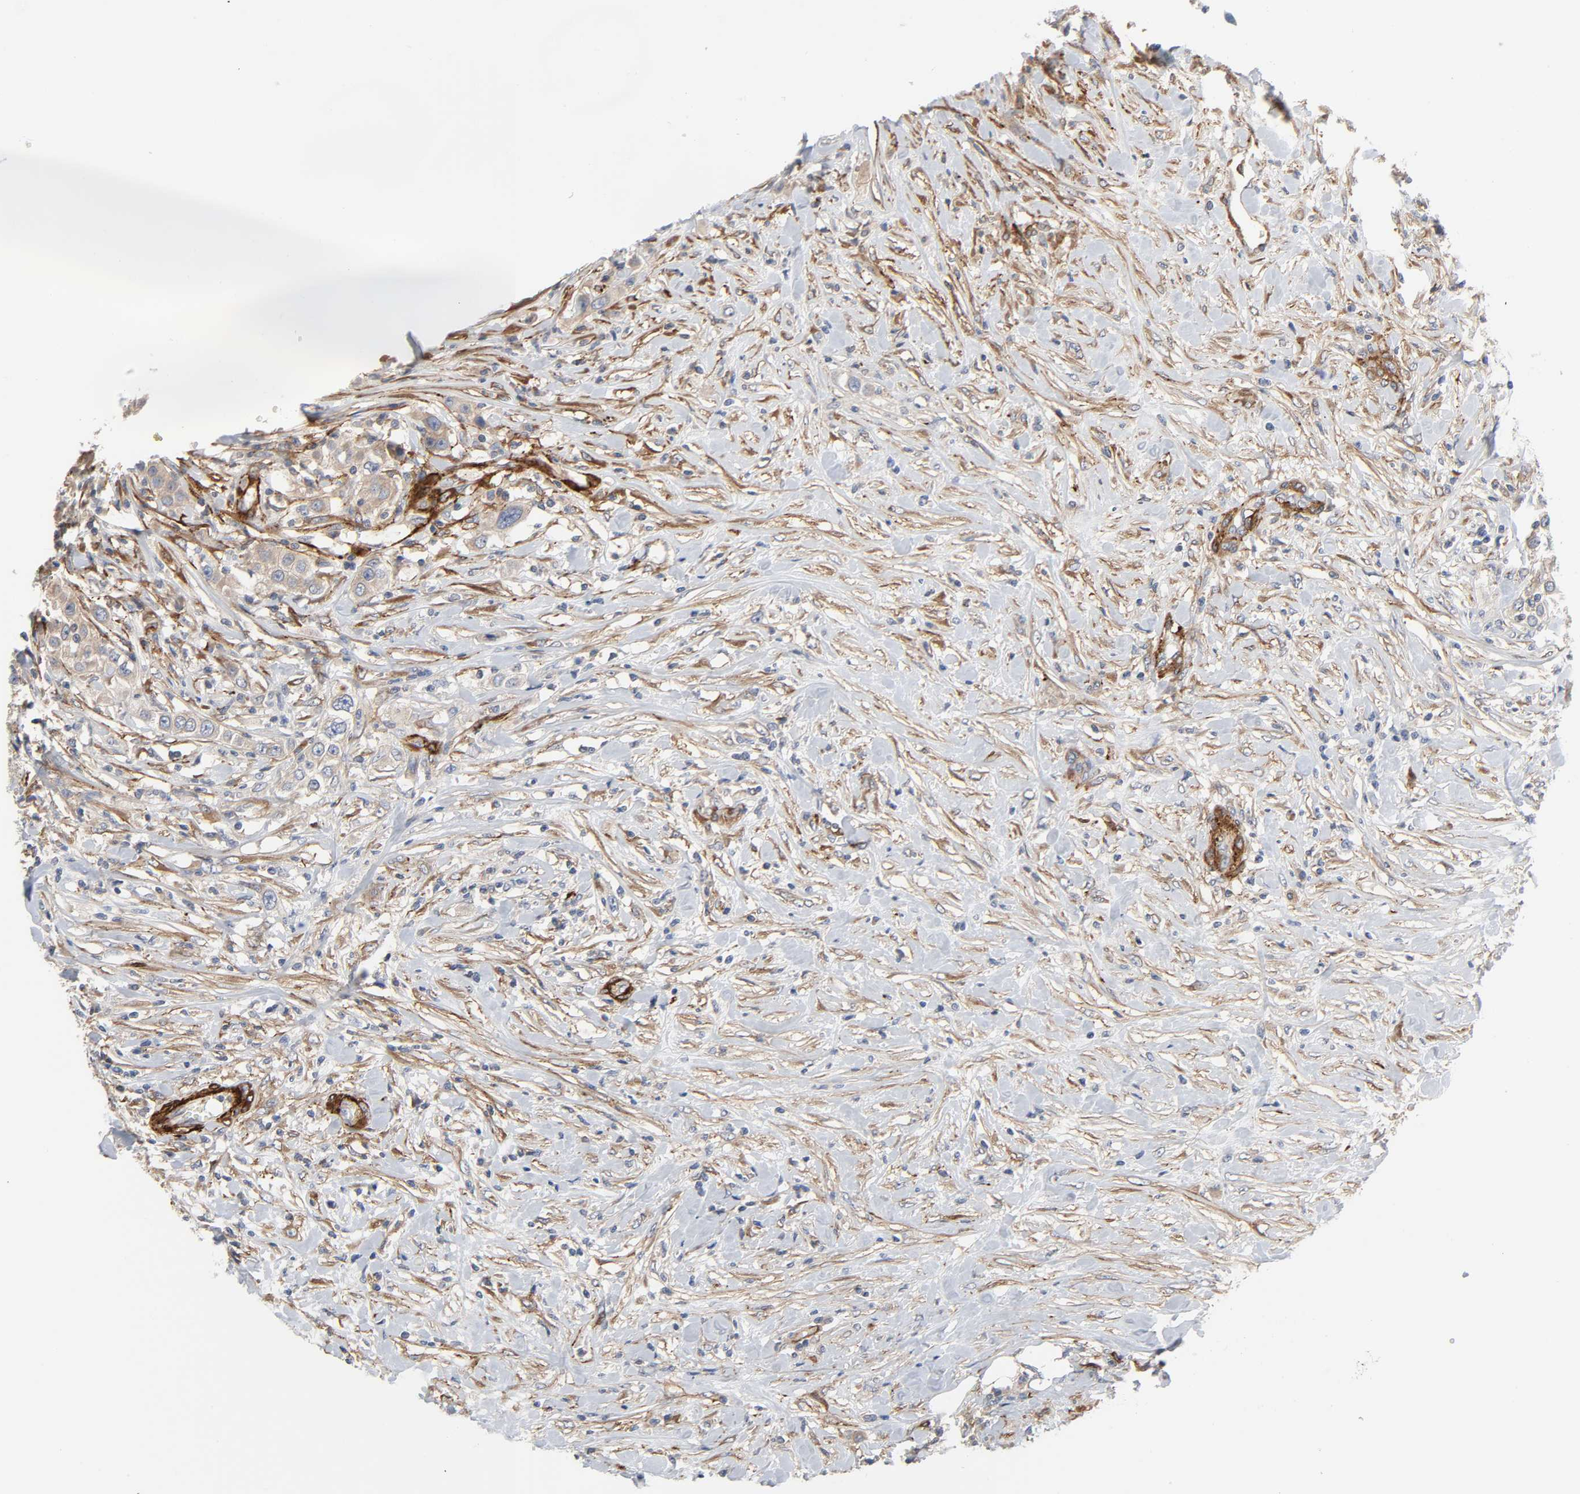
{"staining": {"intensity": "weak", "quantity": ">75%", "location": "cytoplasmic/membranous"}, "tissue": "urothelial cancer", "cell_type": "Tumor cells", "image_type": "cancer", "snomed": [{"axis": "morphology", "description": "Urothelial carcinoma, High grade"}, {"axis": "topography", "description": "Urinary bladder"}], "caption": "Tumor cells show low levels of weak cytoplasmic/membranous expression in about >75% of cells in high-grade urothelial carcinoma.", "gene": "ARHGAP1", "patient": {"sex": "female", "age": 80}}